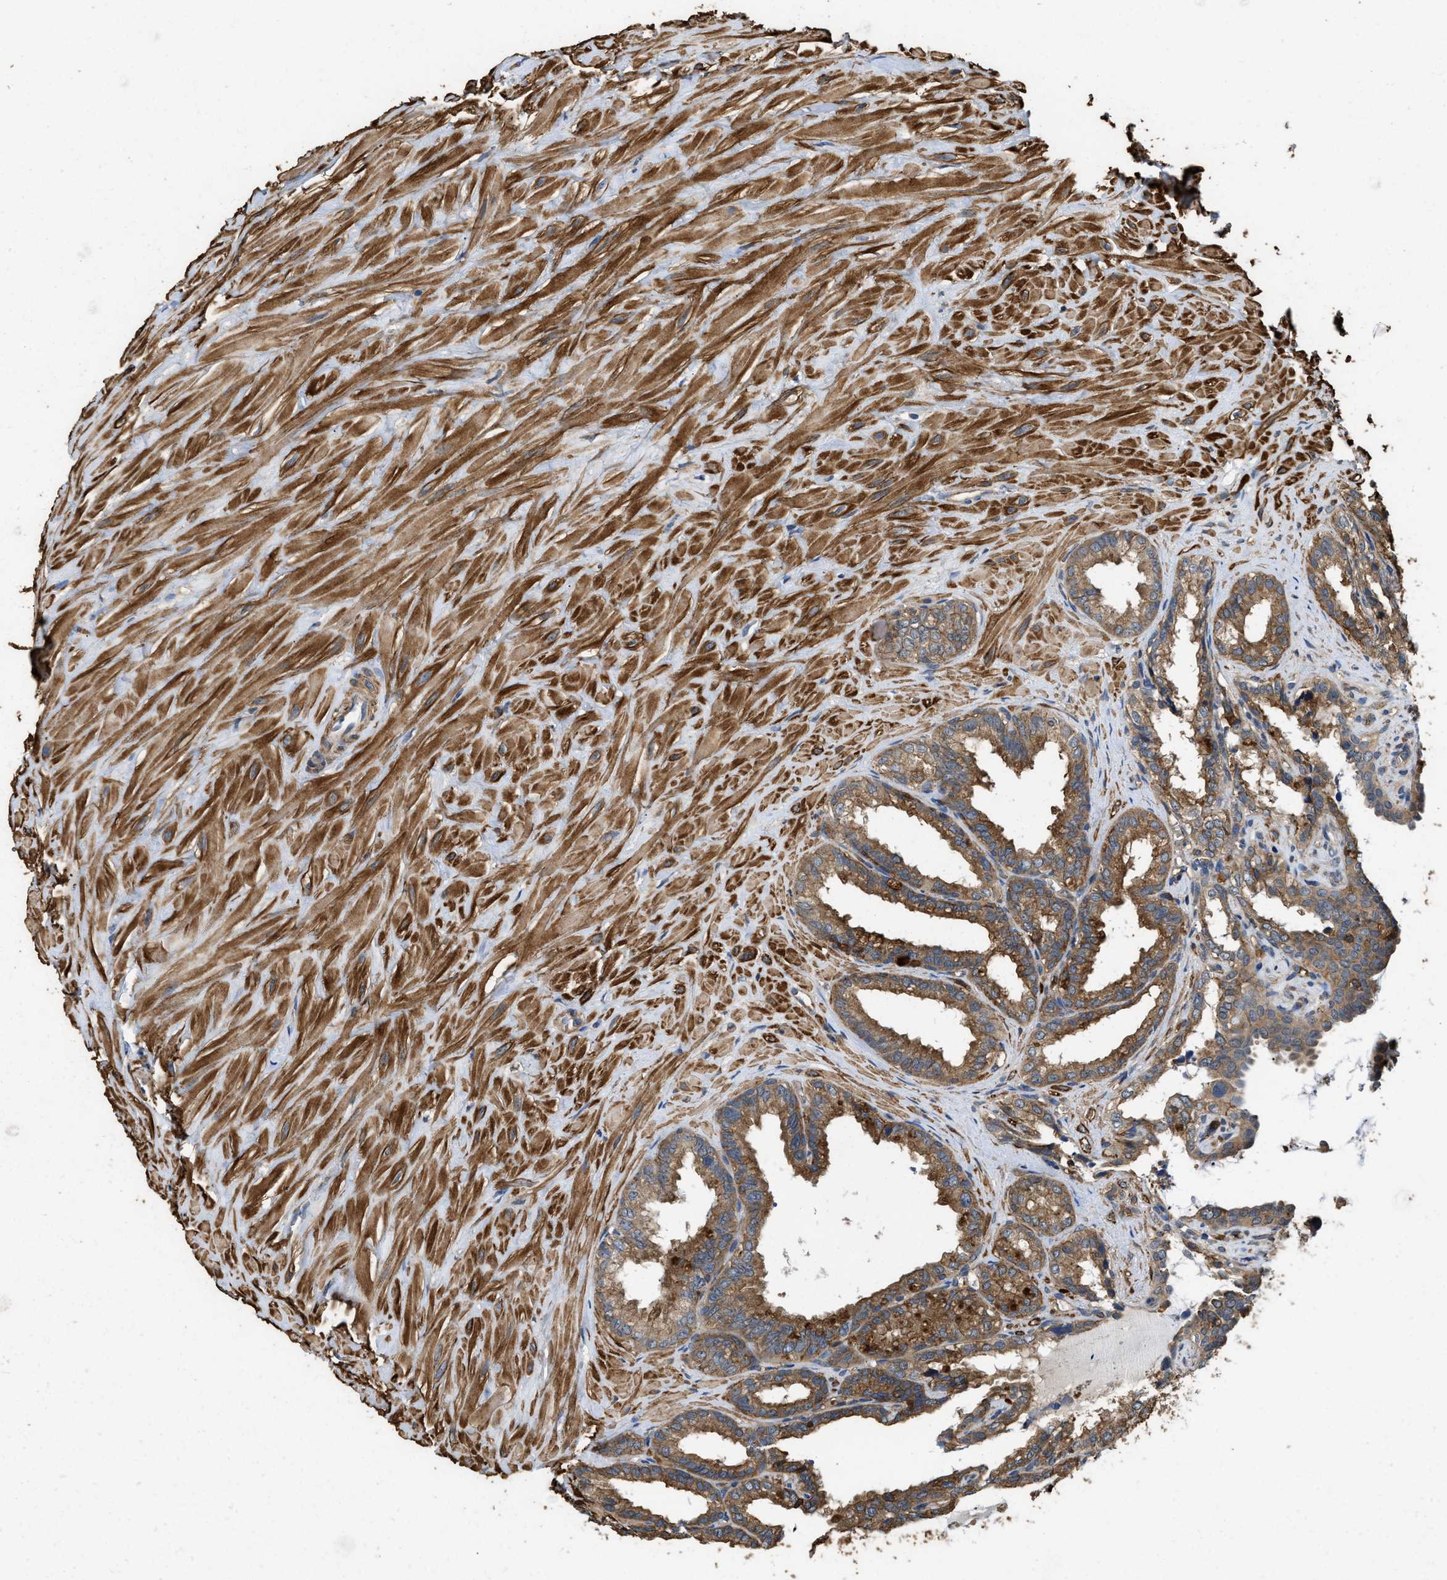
{"staining": {"intensity": "moderate", "quantity": ">75%", "location": "cytoplasmic/membranous"}, "tissue": "seminal vesicle", "cell_type": "Glandular cells", "image_type": "normal", "snomed": [{"axis": "morphology", "description": "Normal tissue, NOS"}, {"axis": "topography", "description": "Seminal veicle"}], "caption": "High-magnification brightfield microscopy of unremarkable seminal vesicle stained with DAB (brown) and counterstained with hematoxylin (blue). glandular cells exhibit moderate cytoplasmic/membranous expression is identified in approximately>75% of cells. Immunohistochemistry (ihc) stains the protein of interest in brown and the nuclei are stained blue.", "gene": "LINGO2", "patient": {"sex": "male", "age": 64}}